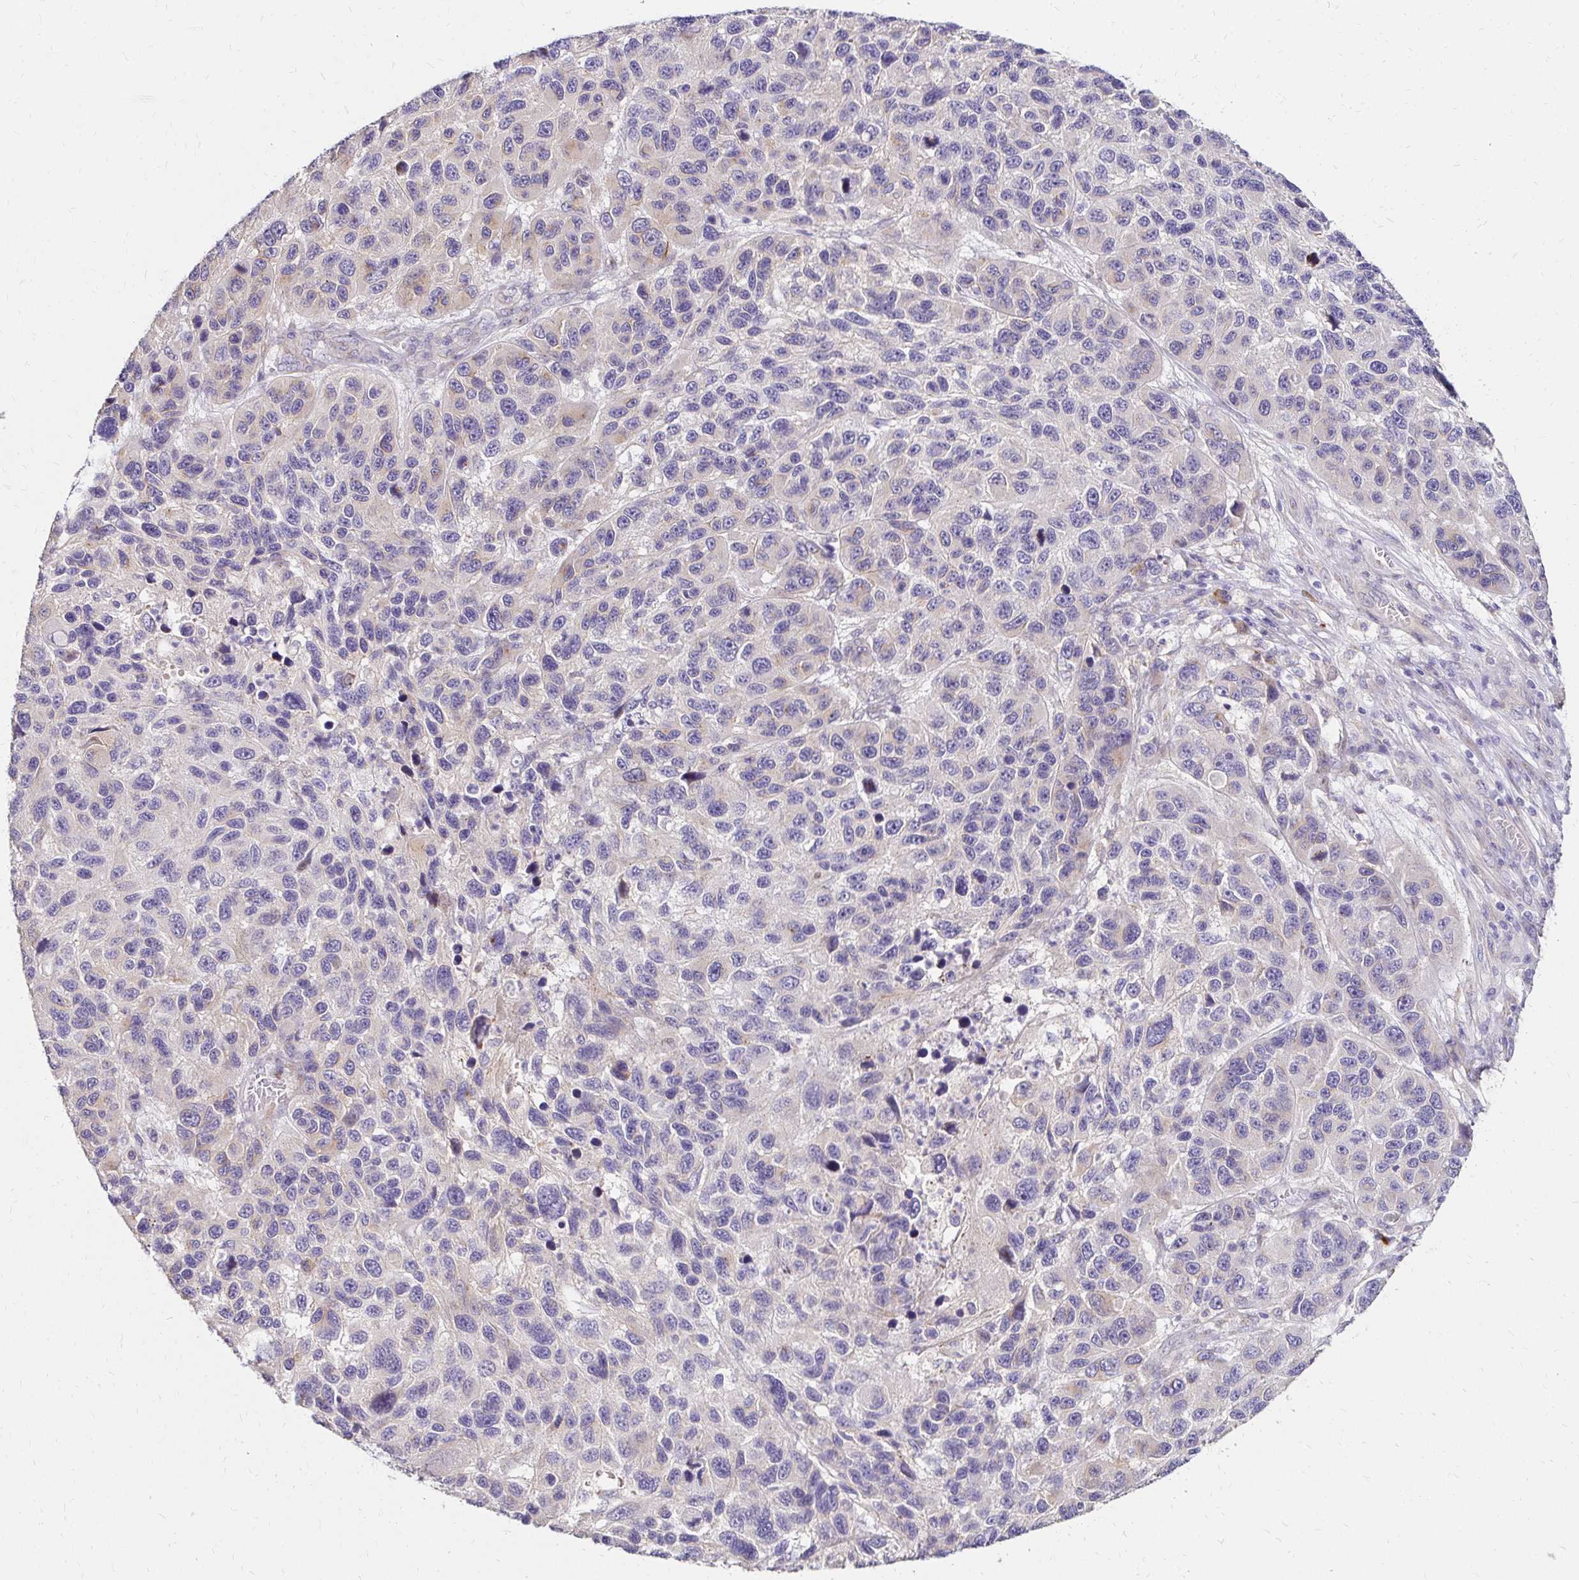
{"staining": {"intensity": "negative", "quantity": "none", "location": "none"}, "tissue": "melanoma", "cell_type": "Tumor cells", "image_type": "cancer", "snomed": [{"axis": "morphology", "description": "Malignant melanoma, NOS"}, {"axis": "topography", "description": "Skin"}], "caption": "Immunohistochemistry (IHC) of melanoma demonstrates no expression in tumor cells.", "gene": "PRIMA1", "patient": {"sex": "male", "age": 53}}